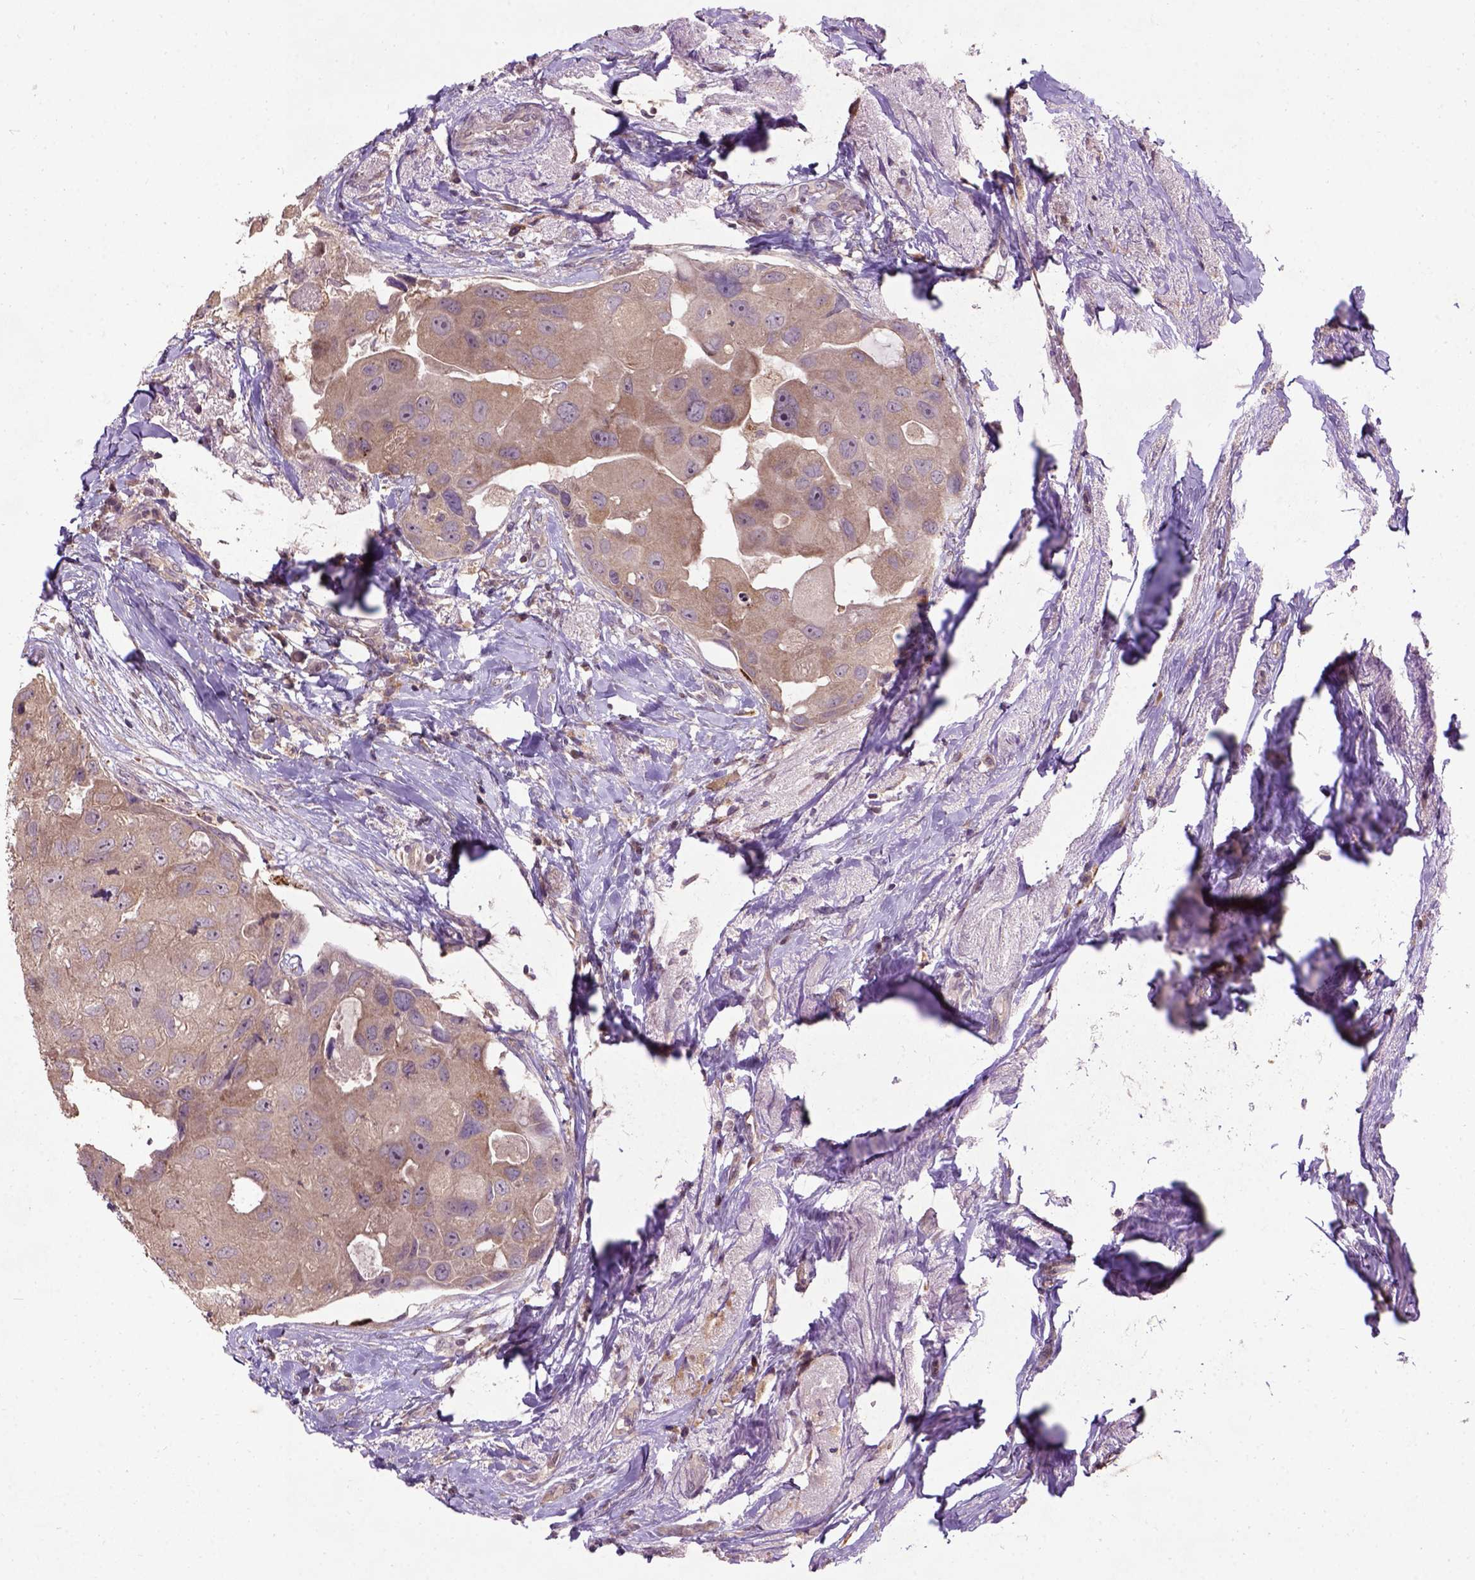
{"staining": {"intensity": "moderate", "quantity": "<25%", "location": "cytoplasmic/membranous"}, "tissue": "breast cancer", "cell_type": "Tumor cells", "image_type": "cancer", "snomed": [{"axis": "morphology", "description": "Duct carcinoma"}, {"axis": "topography", "description": "Breast"}], "caption": "Immunohistochemical staining of breast cancer (intraductal carcinoma) exhibits low levels of moderate cytoplasmic/membranous positivity in approximately <25% of tumor cells.", "gene": "KBTBD8", "patient": {"sex": "female", "age": 43}}